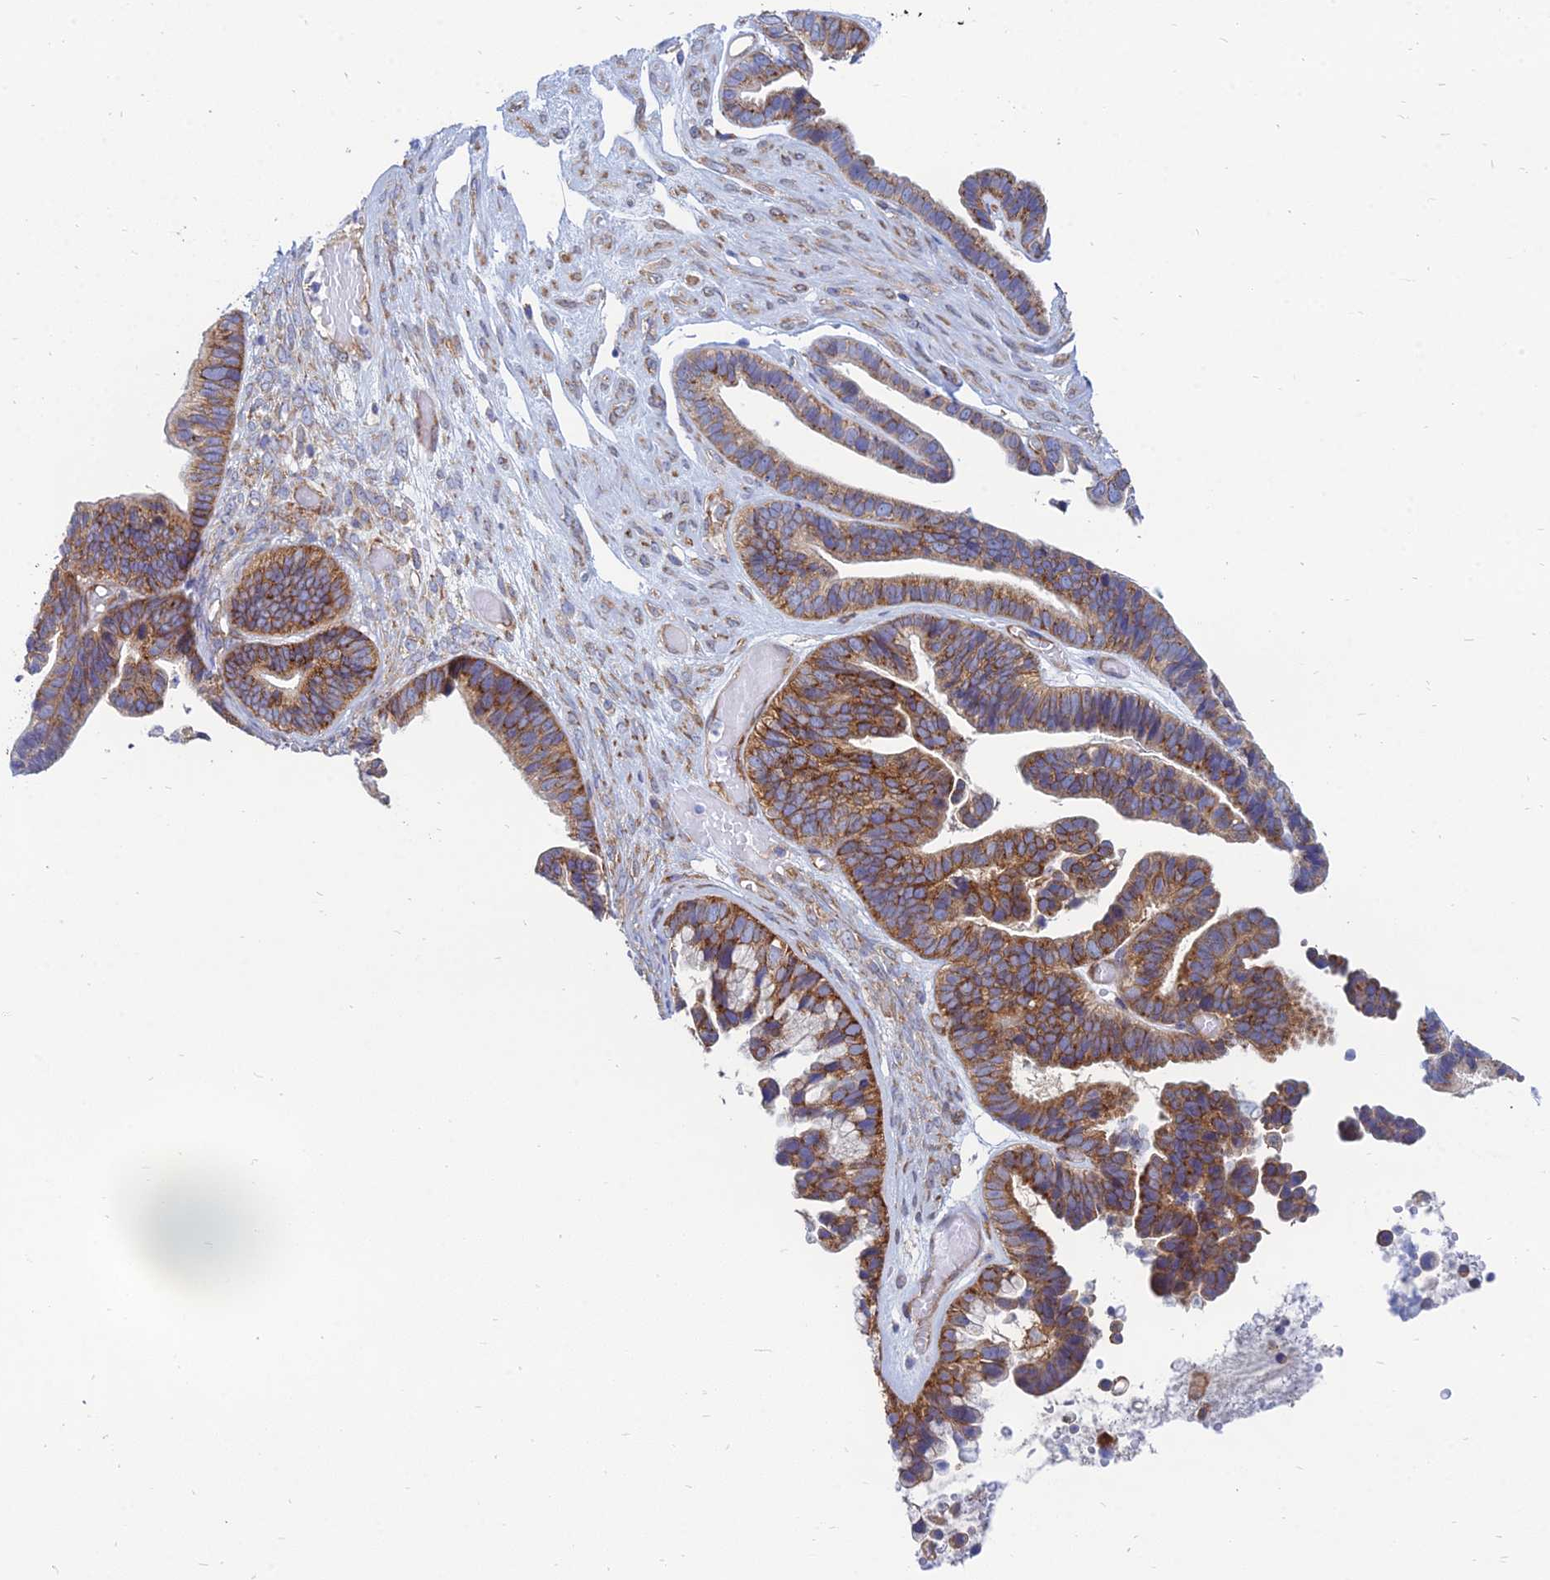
{"staining": {"intensity": "strong", "quantity": ">75%", "location": "cytoplasmic/membranous"}, "tissue": "ovarian cancer", "cell_type": "Tumor cells", "image_type": "cancer", "snomed": [{"axis": "morphology", "description": "Cystadenocarcinoma, serous, NOS"}, {"axis": "topography", "description": "Ovary"}], "caption": "An immunohistochemistry photomicrograph of neoplastic tissue is shown. Protein staining in brown labels strong cytoplasmic/membranous positivity in ovarian serous cystadenocarcinoma within tumor cells.", "gene": "TXLNA", "patient": {"sex": "female", "age": 56}}